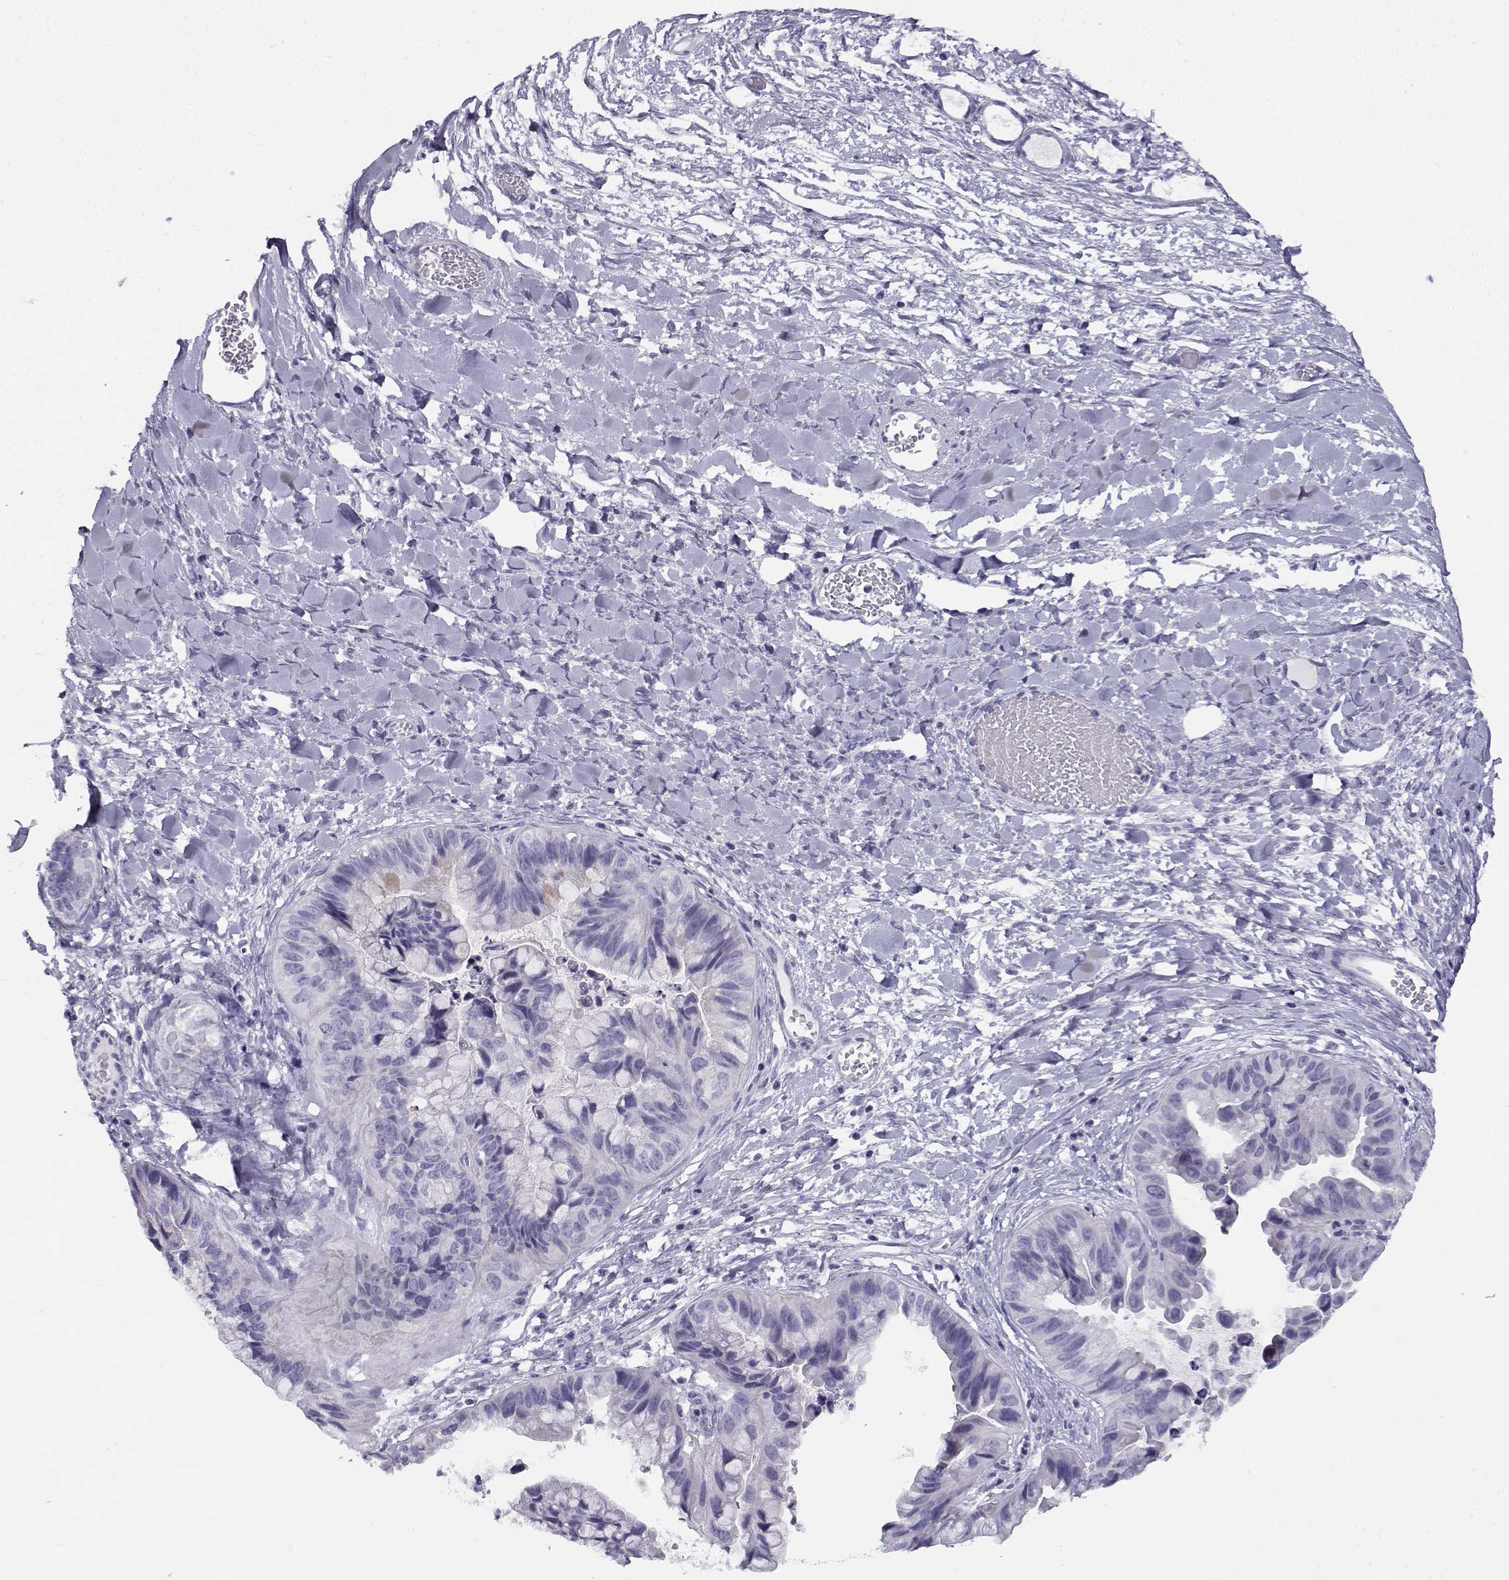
{"staining": {"intensity": "negative", "quantity": "none", "location": "none"}, "tissue": "ovarian cancer", "cell_type": "Tumor cells", "image_type": "cancer", "snomed": [{"axis": "morphology", "description": "Cystadenocarcinoma, mucinous, NOS"}, {"axis": "topography", "description": "Ovary"}], "caption": "Ovarian cancer was stained to show a protein in brown. There is no significant staining in tumor cells.", "gene": "FAM166A", "patient": {"sex": "female", "age": 76}}